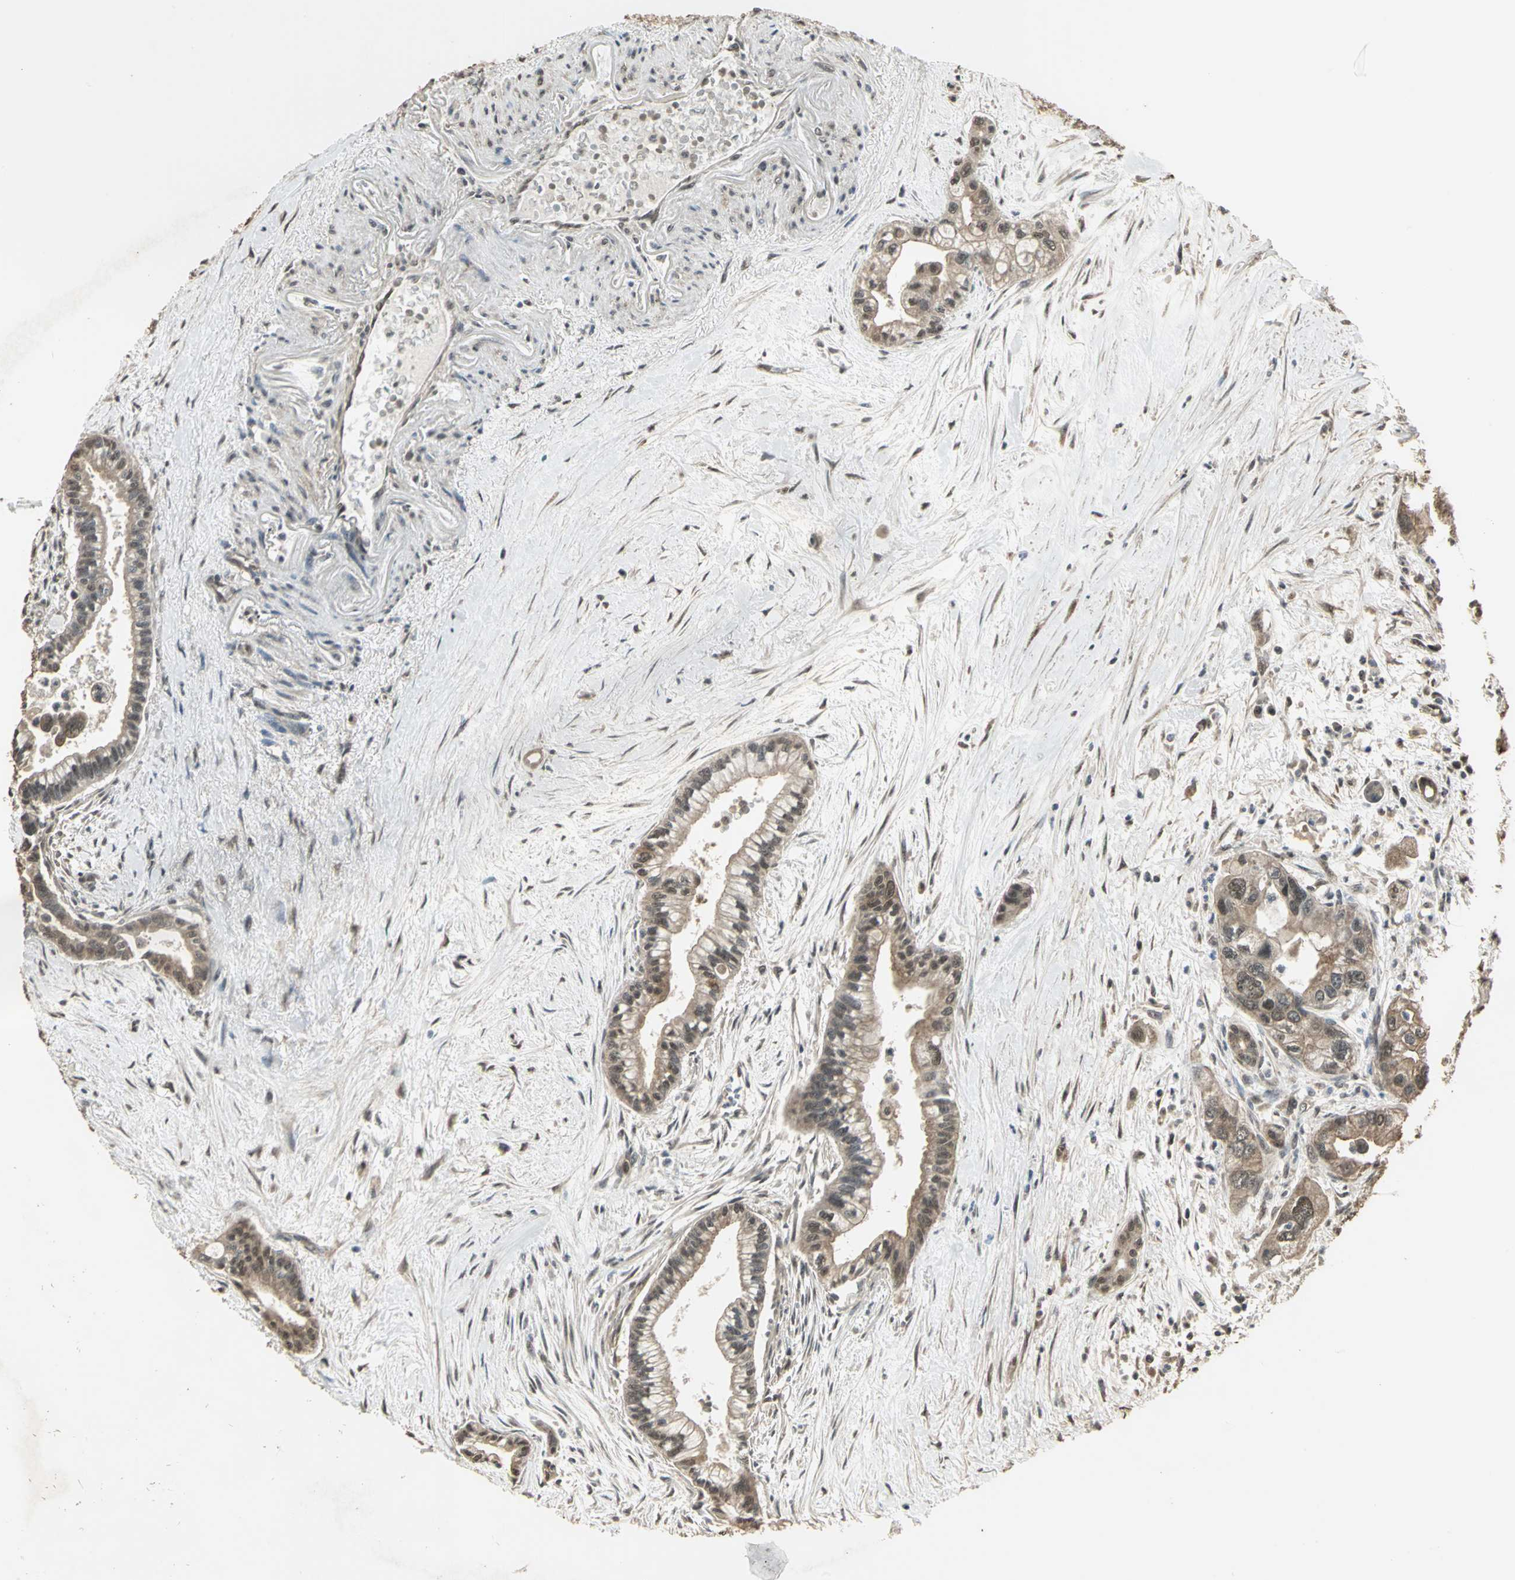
{"staining": {"intensity": "moderate", "quantity": "25%-75%", "location": "cytoplasmic/membranous"}, "tissue": "pancreatic cancer", "cell_type": "Tumor cells", "image_type": "cancer", "snomed": [{"axis": "morphology", "description": "Adenocarcinoma, NOS"}, {"axis": "topography", "description": "Pancreas"}], "caption": "Protein expression analysis of pancreatic adenocarcinoma demonstrates moderate cytoplasmic/membranous staining in approximately 25%-75% of tumor cells.", "gene": "UCHL5", "patient": {"sex": "male", "age": 70}}